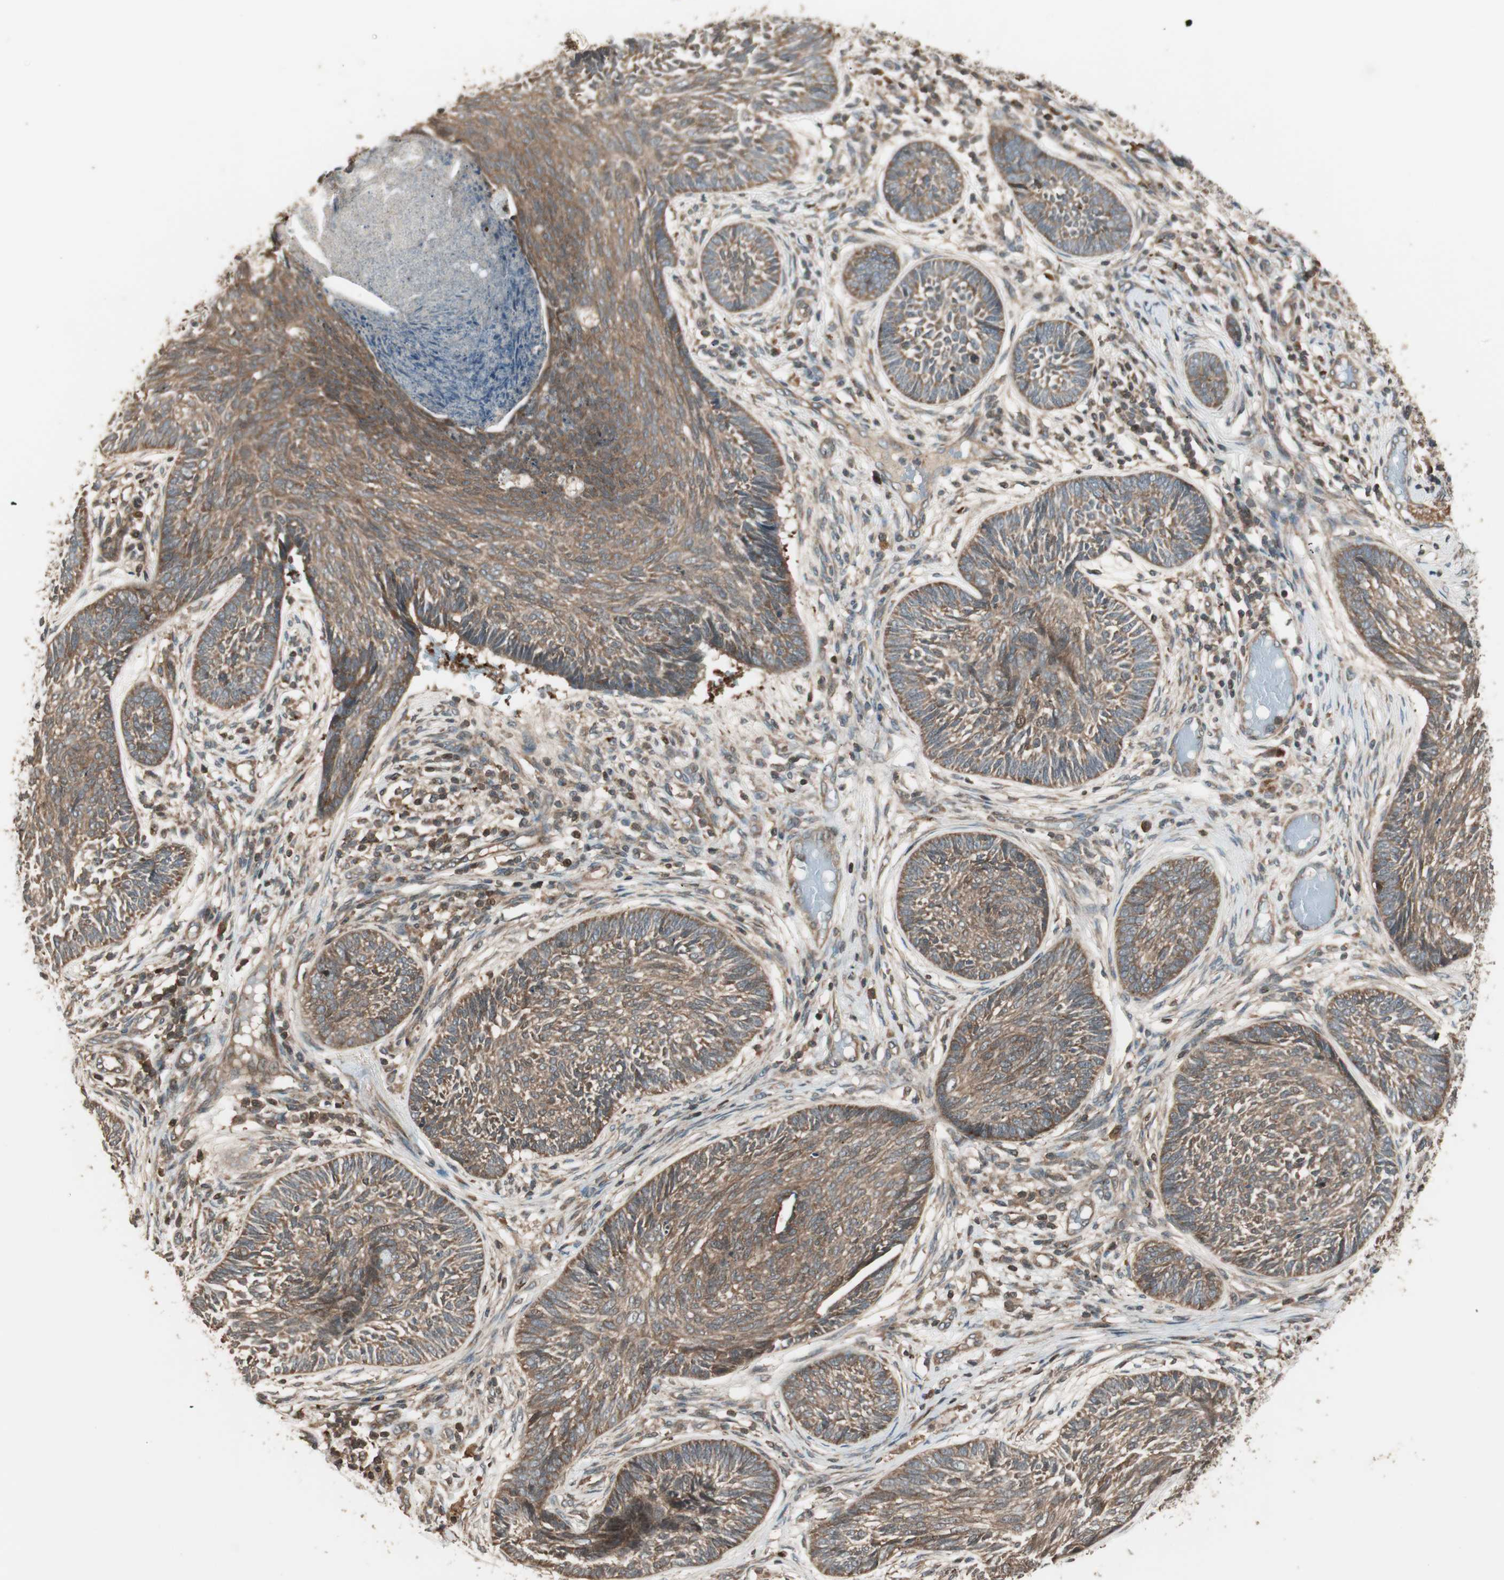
{"staining": {"intensity": "moderate", "quantity": ">75%", "location": "cytoplasmic/membranous"}, "tissue": "skin cancer", "cell_type": "Tumor cells", "image_type": "cancer", "snomed": [{"axis": "morphology", "description": "Papilloma, NOS"}, {"axis": "morphology", "description": "Basal cell carcinoma"}, {"axis": "topography", "description": "Skin"}], "caption": "Brown immunohistochemical staining in skin cancer (basal cell carcinoma) displays moderate cytoplasmic/membranous expression in approximately >75% of tumor cells. The protein of interest is stained brown, and the nuclei are stained in blue (DAB (3,3'-diaminobenzidine) IHC with brightfield microscopy, high magnification).", "gene": "CNOT4", "patient": {"sex": "male", "age": 87}}